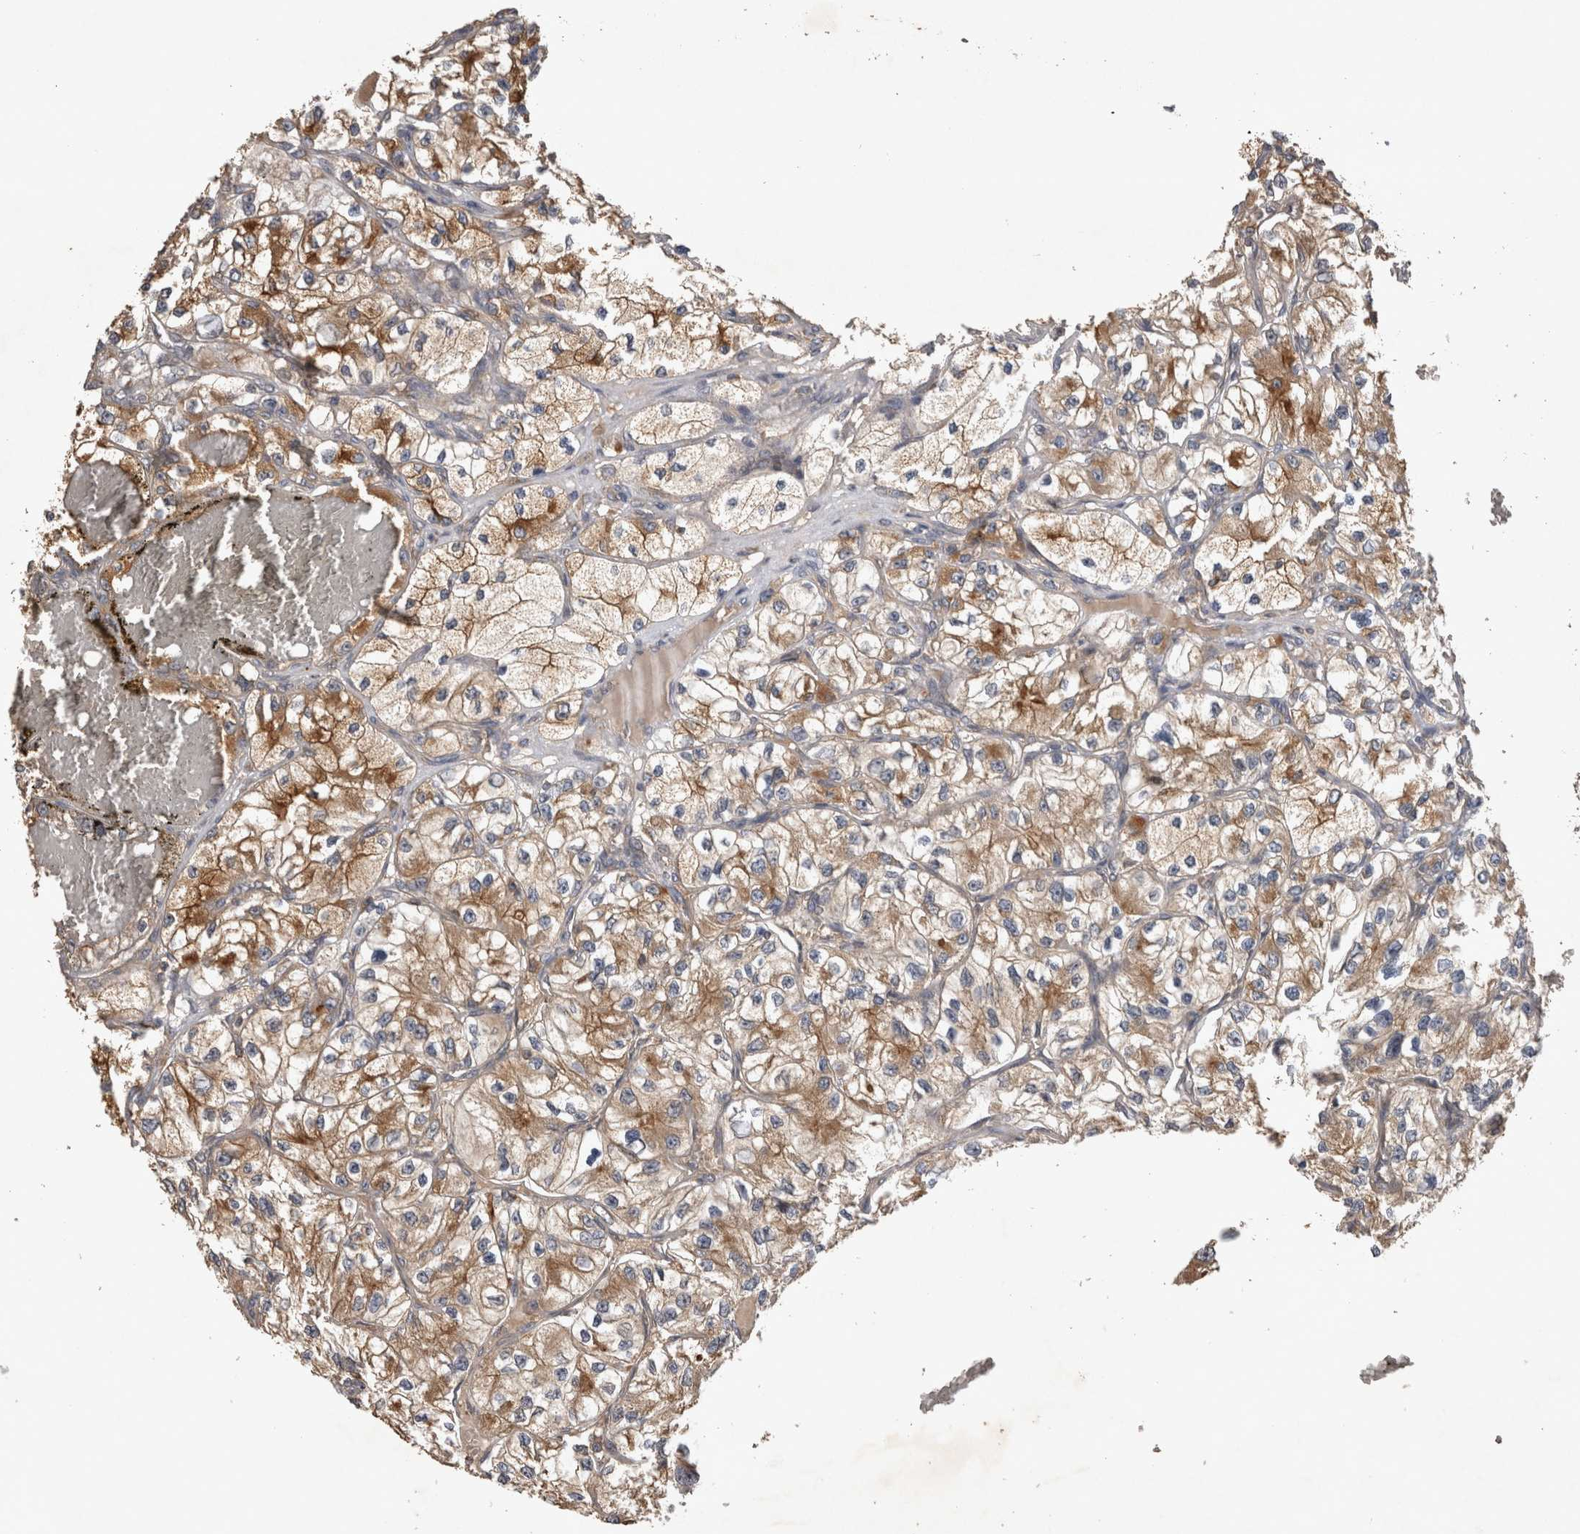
{"staining": {"intensity": "moderate", "quantity": ">75%", "location": "cytoplasmic/membranous"}, "tissue": "renal cancer", "cell_type": "Tumor cells", "image_type": "cancer", "snomed": [{"axis": "morphology", "description": "Adenocarcinoma, NOS"}, {"axis": "topography", "description": "Kidney"}], "caption": "Protein expression analysis of renal cancer (adenocarcinoma) demonstrates moderate cytoplasmic/membranous staining in approximately >75% of tumor cells.", "gene": "TRMT61B", "patient": {"sex": "female", "age": 57}}